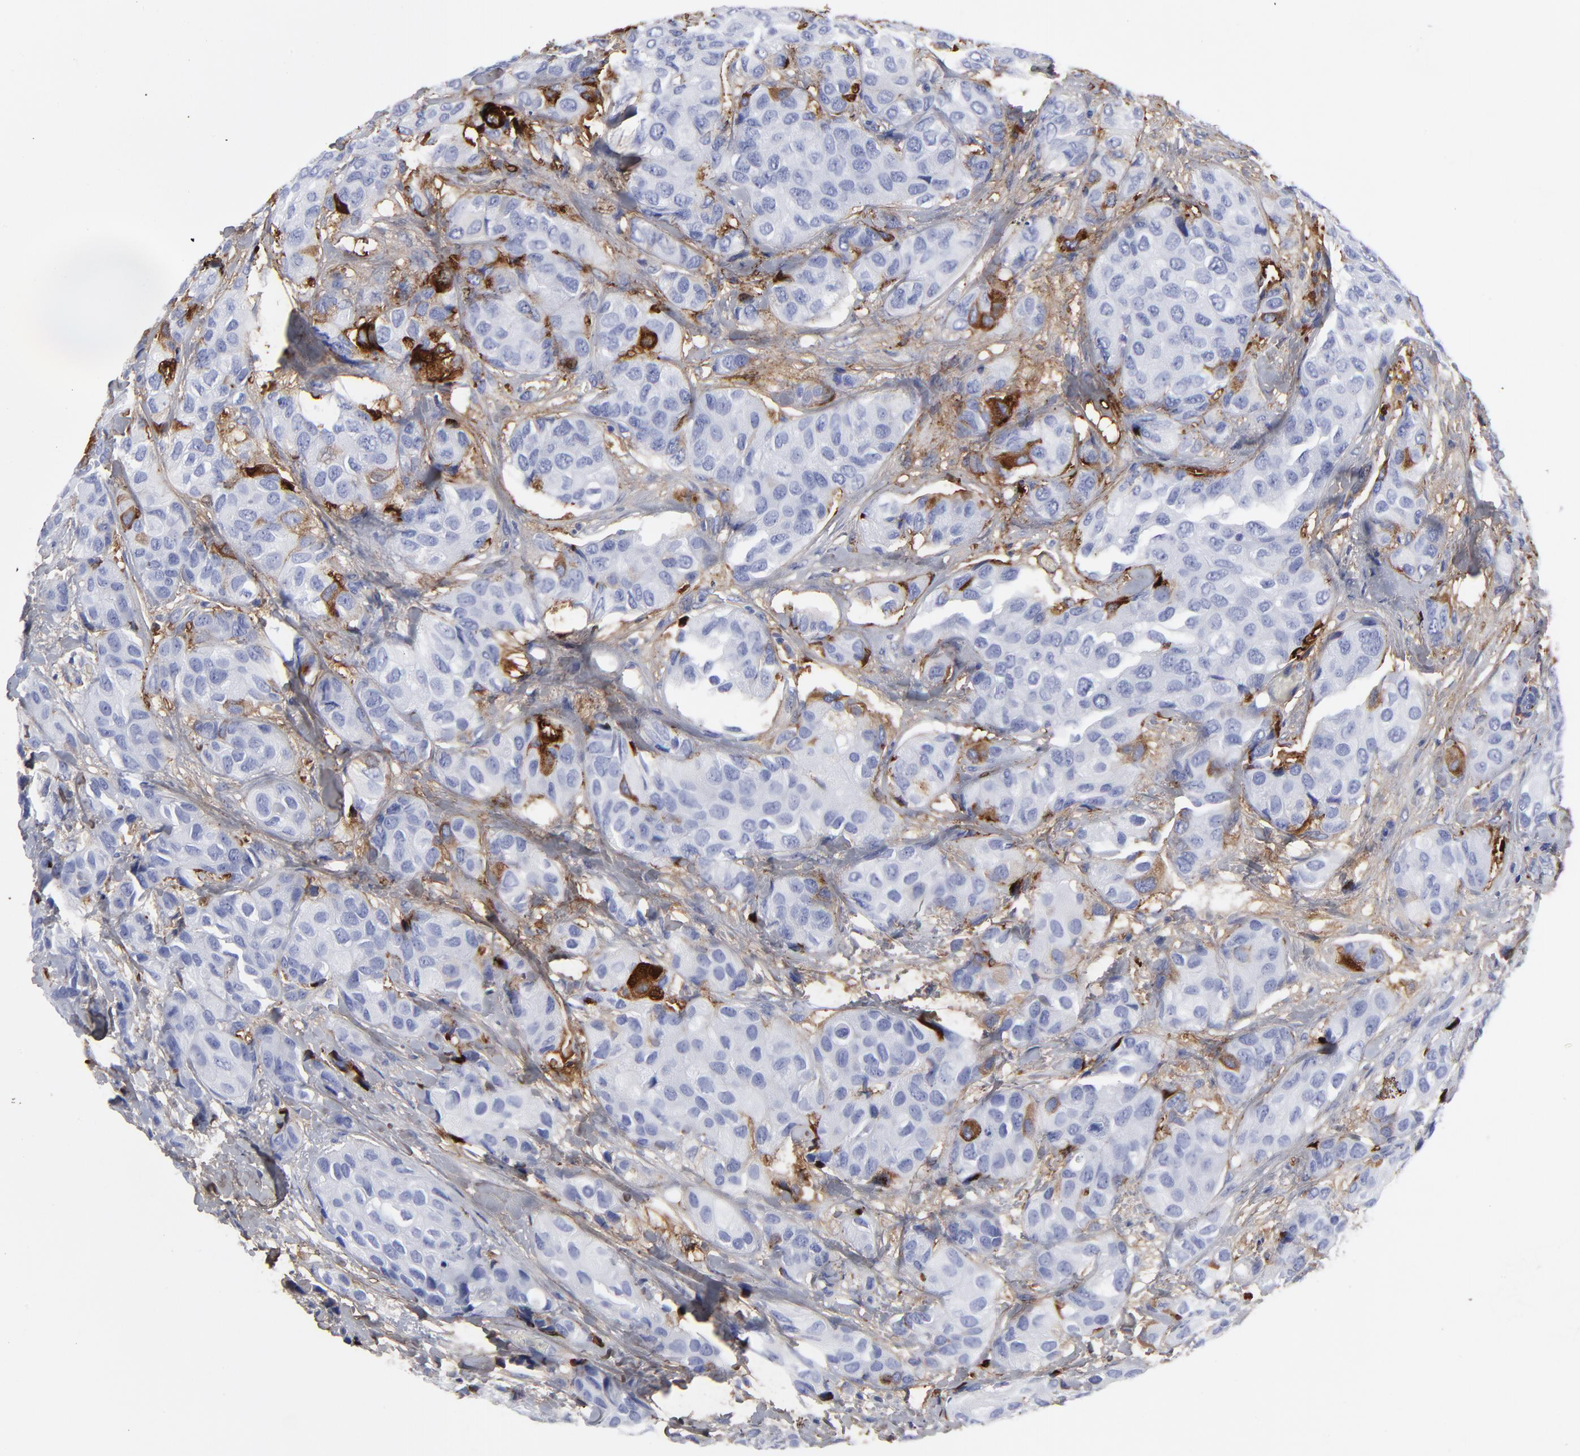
{"staining": {"intensity": "weak", "quantity": "<25%", "location": "cytoplasmic/membranous"}, "tissue": "breast cancer", "cell_type": "Tumor cells", "image_type": "cancer", "snomed": [{"axis": "morphology", "description": "Duct carcinoma"}, {"axis": "topography", "description": "Breast"}], "caption": "Tumor cells show no significant staining in breast invasive ductal carcinoma. Nuclei are stained in blue.", "gene": "DCN", "patient": {"sex": "female", "age": 68}}